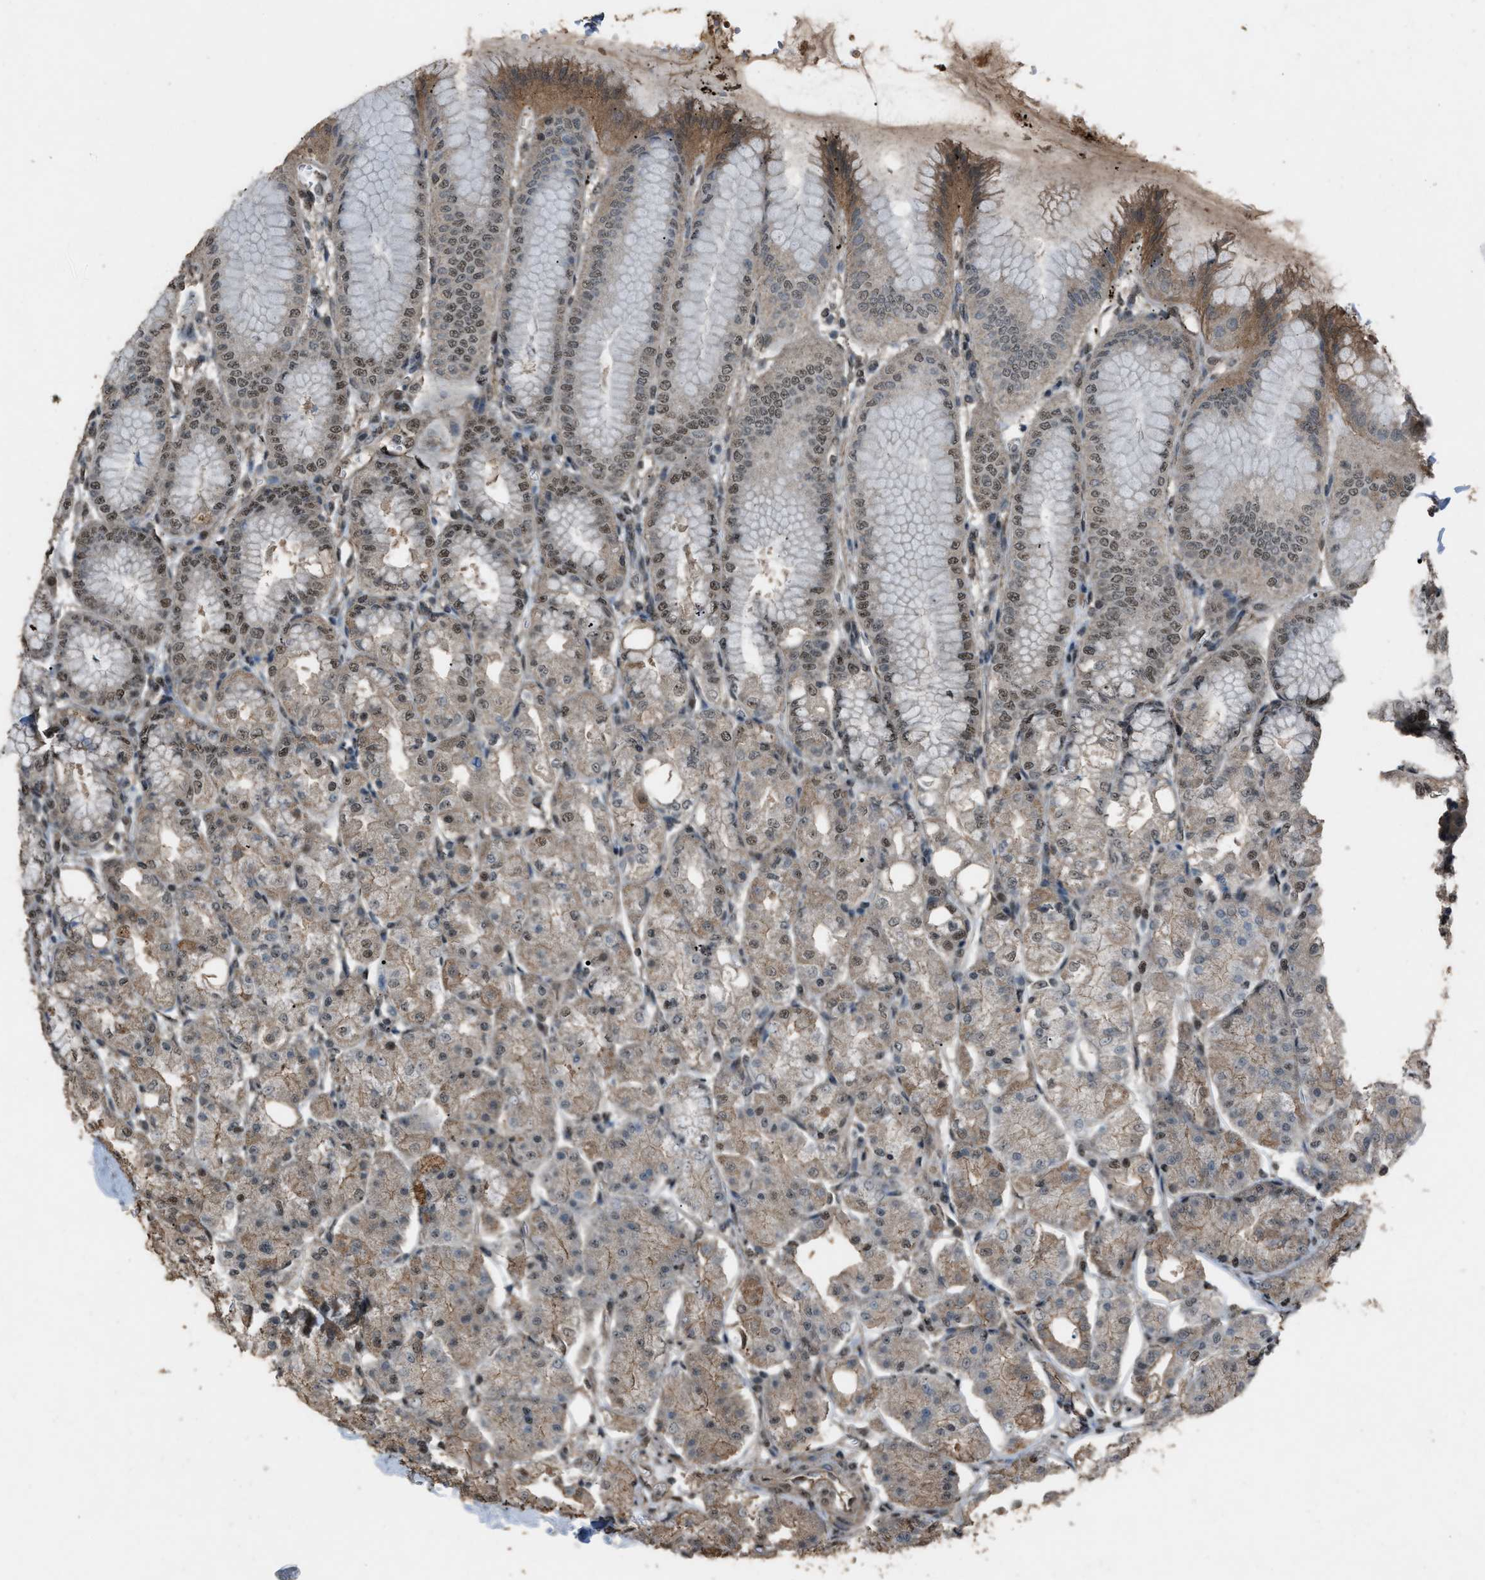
{"staining": {"intensity": "strong", "quantity": ">75%", "location": "cytoplasmic/membranous,nuclear"}, "tissue": "stomach", "cell_type": "Glandular cells", "image_type": "normal", "snomed": [{"axis": "morphology", "description": "Normal tissue, NOS"}, {"axis": "topography", "description": "Stomach, lower"}], "caption": "Stomach stained with a protein marker exhibits strong staining in glandular cells.", "gene": "SERTAD2", "patient": {"sex": "male", "age": 71}}